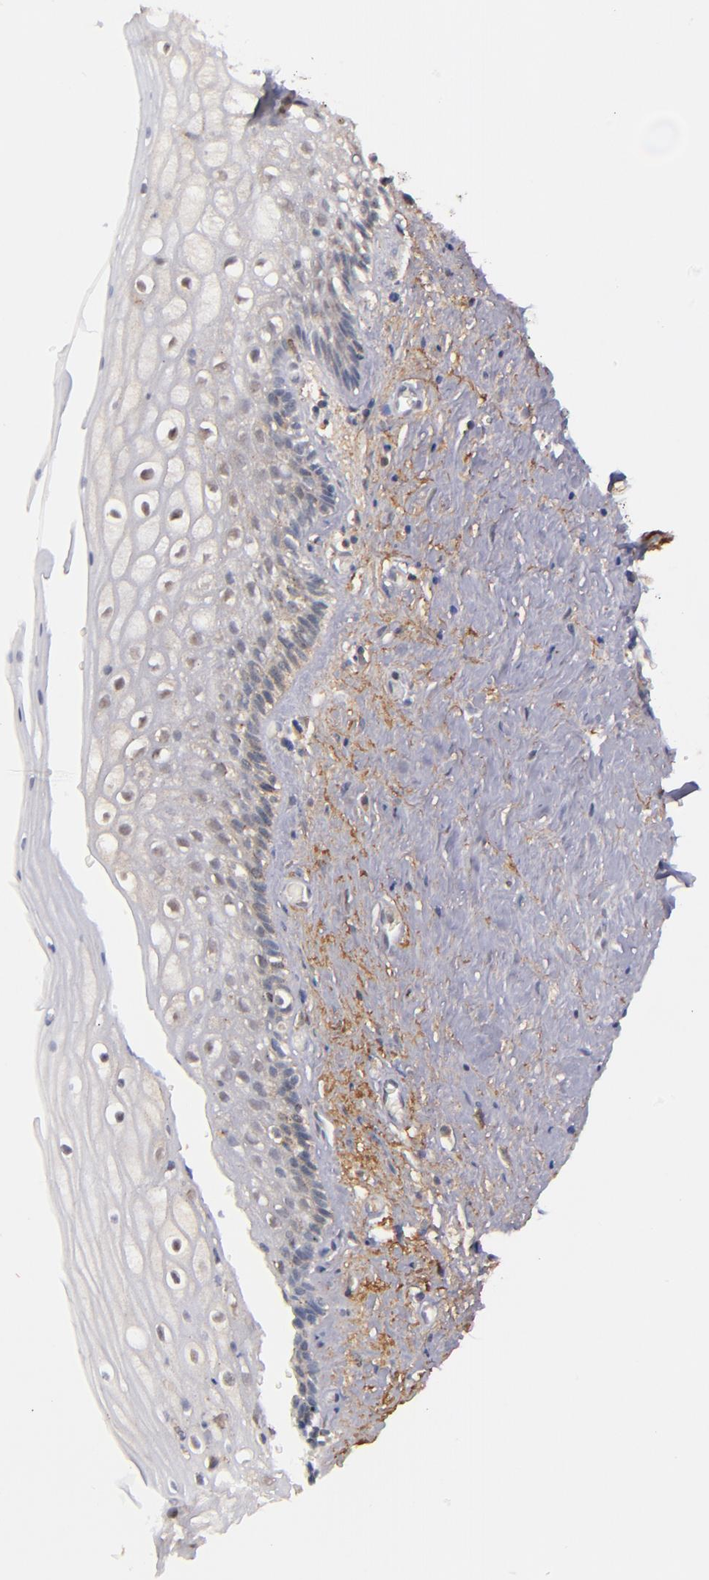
{"staining": {"intensity": "weak", "quantity": "<25%", "location": "cytoplasmic/membranous"}, "tissue": "vagina", "cell_type": "Squamous epithelial cells", "image_type": "normal", "snomed": [{"axis": "morphology", "description": "Normal tissue, NOS"}, {"axis": "topography", "description": "Vagina"}], "caption": "Squamous epithelial cells show no significant protein expression in benign vagina. (Brightfield microscopy of DAB (3,3'-diaminobenzidine) IHC at high magnification).", "gene": "ZFYVE1", "patient": {"sex": "female", "age": 46}}